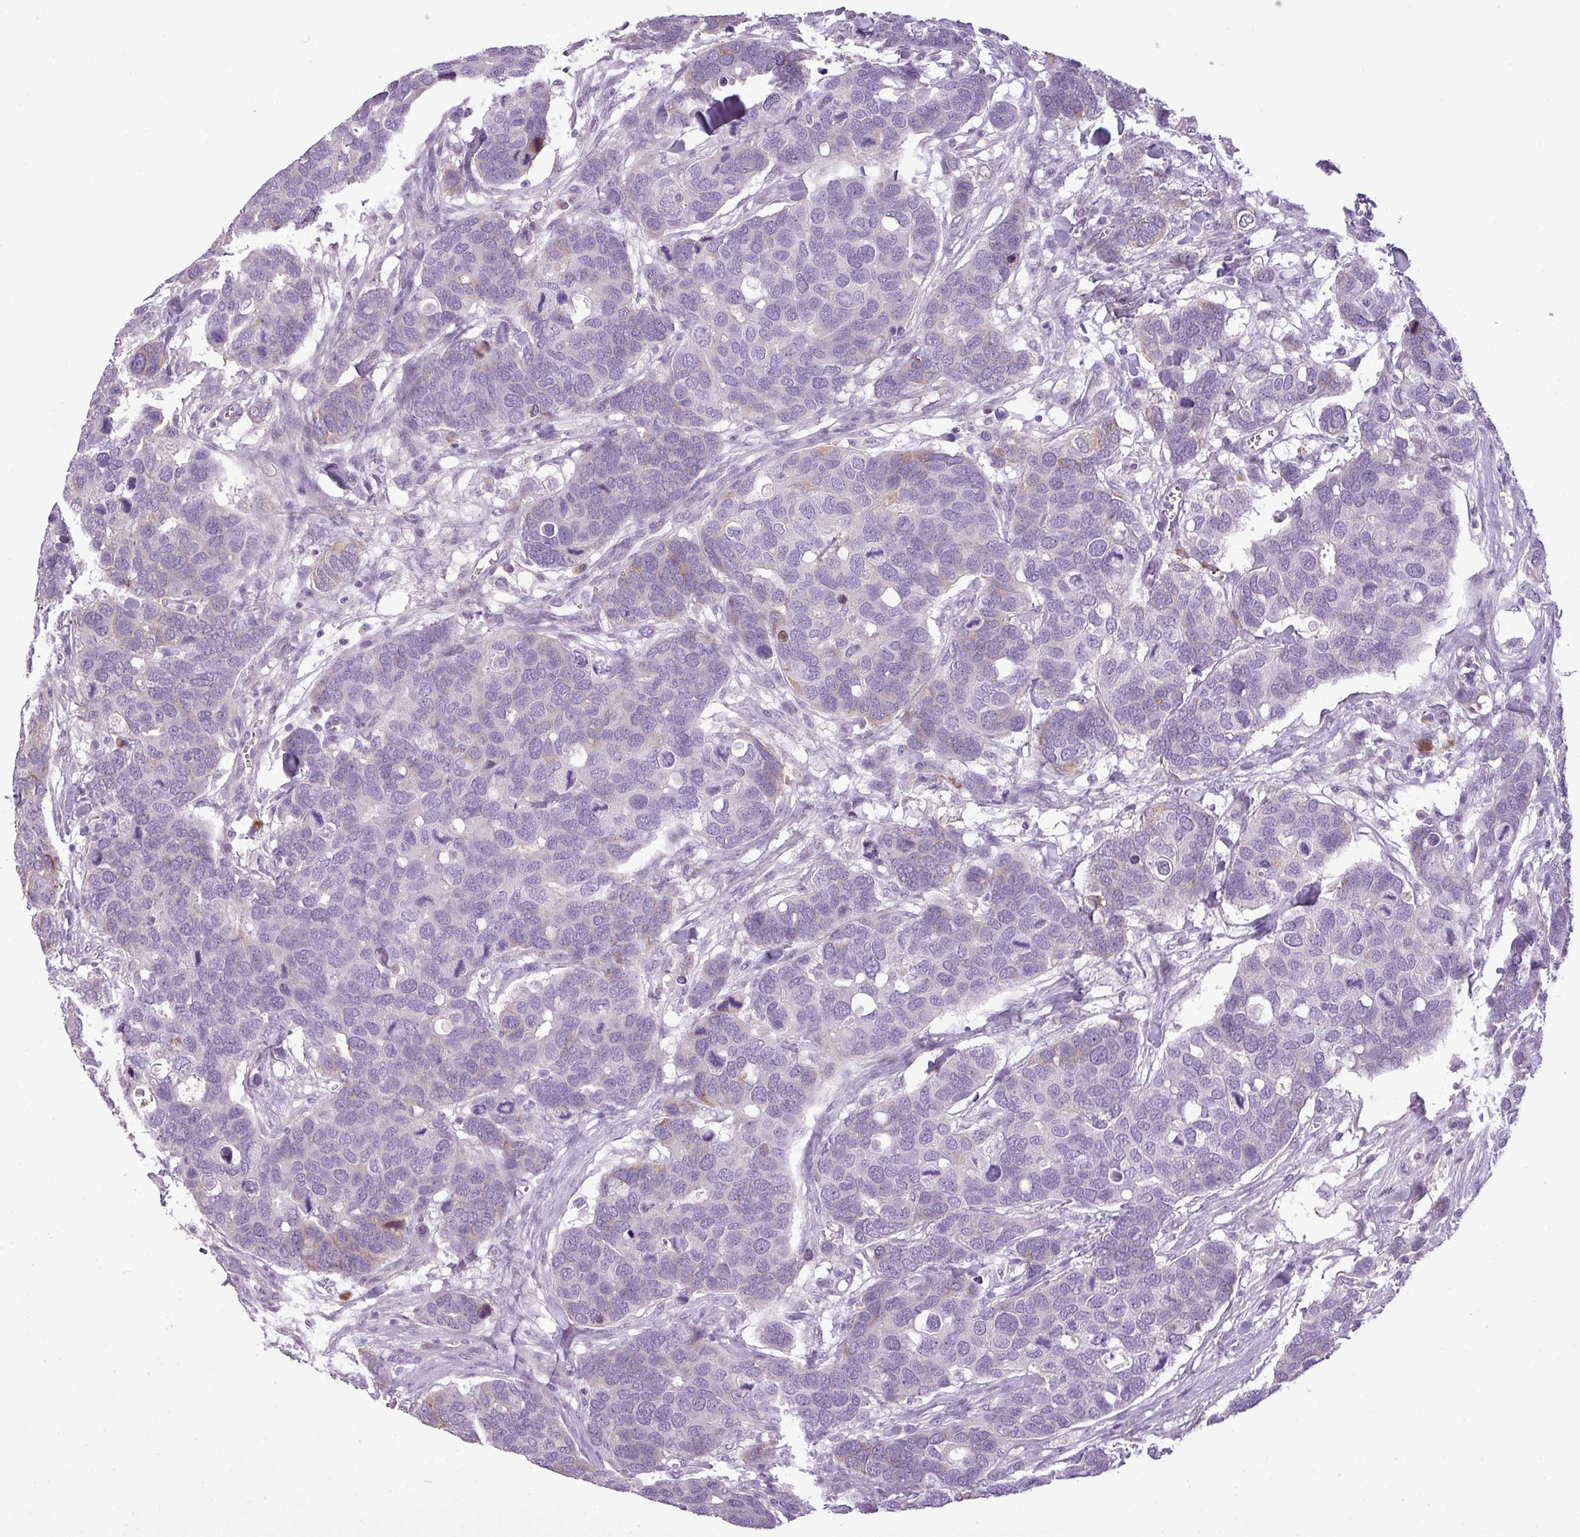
{"staining": {"intensity": "moderate", "quantity": "<25%", "location": "cytoplasmic/membranous"}, "tissue": "breast cancer", "cell_type": "Tumor cells", "image_type": "cancer", "snomed": [{"axis": "morphology", "description": "Duct carcinoma"}, {"axis": "topography", "description": "Breast"}], "caption": "Immunohistochemistry micrograph of human breast cancer (infiltrating ductal carcinoma) stained for a protein (brown), which shows low levels of moderate cytoplasmic/membranous staining in about <25% of tumor cells.", "gene": "C4B", "patient": {"sex": "female", "age": 83}}